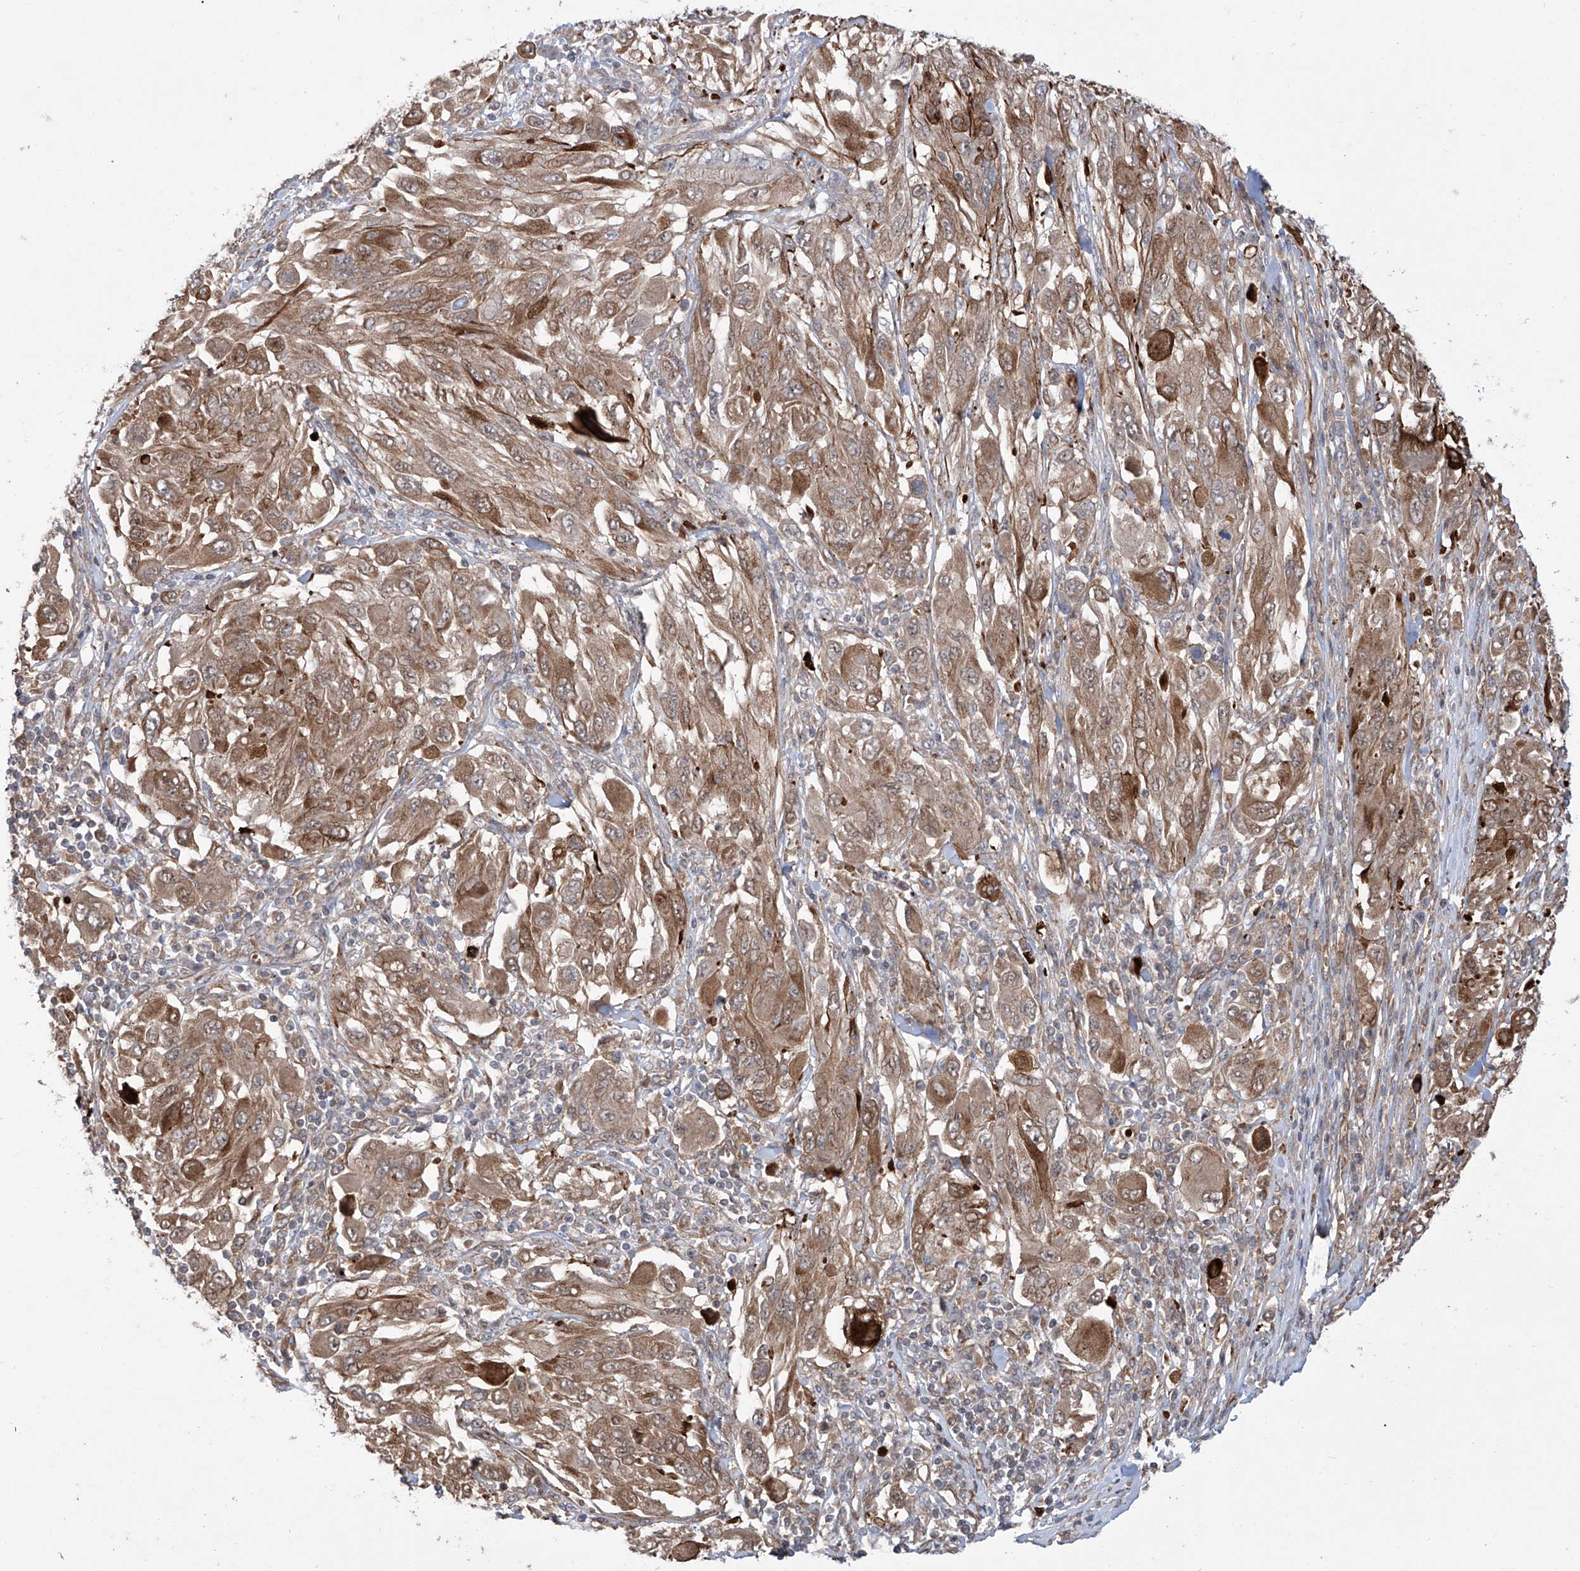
{"staining": {"intensity": "moderate", "quantity": ">75%", "location": "cytoplasmic/membranous"}, "tissue": "melanoma", "cell_type": "Tumor cells", "image_type": "cancer", "snomed": [{"axis": "morphology", "description": "Malignant melanoma, NOS"}, {"axis": "topography", "description": "Skin"}], "caption": "The photomicrograph reveals immunohistochemical staining of melanoma. There is moderate cytoplasmic/membranous staining is seen in about >75% of tumor cells.", "gene": "APAF1", "patient": {"sex": "female", "age": 91}}